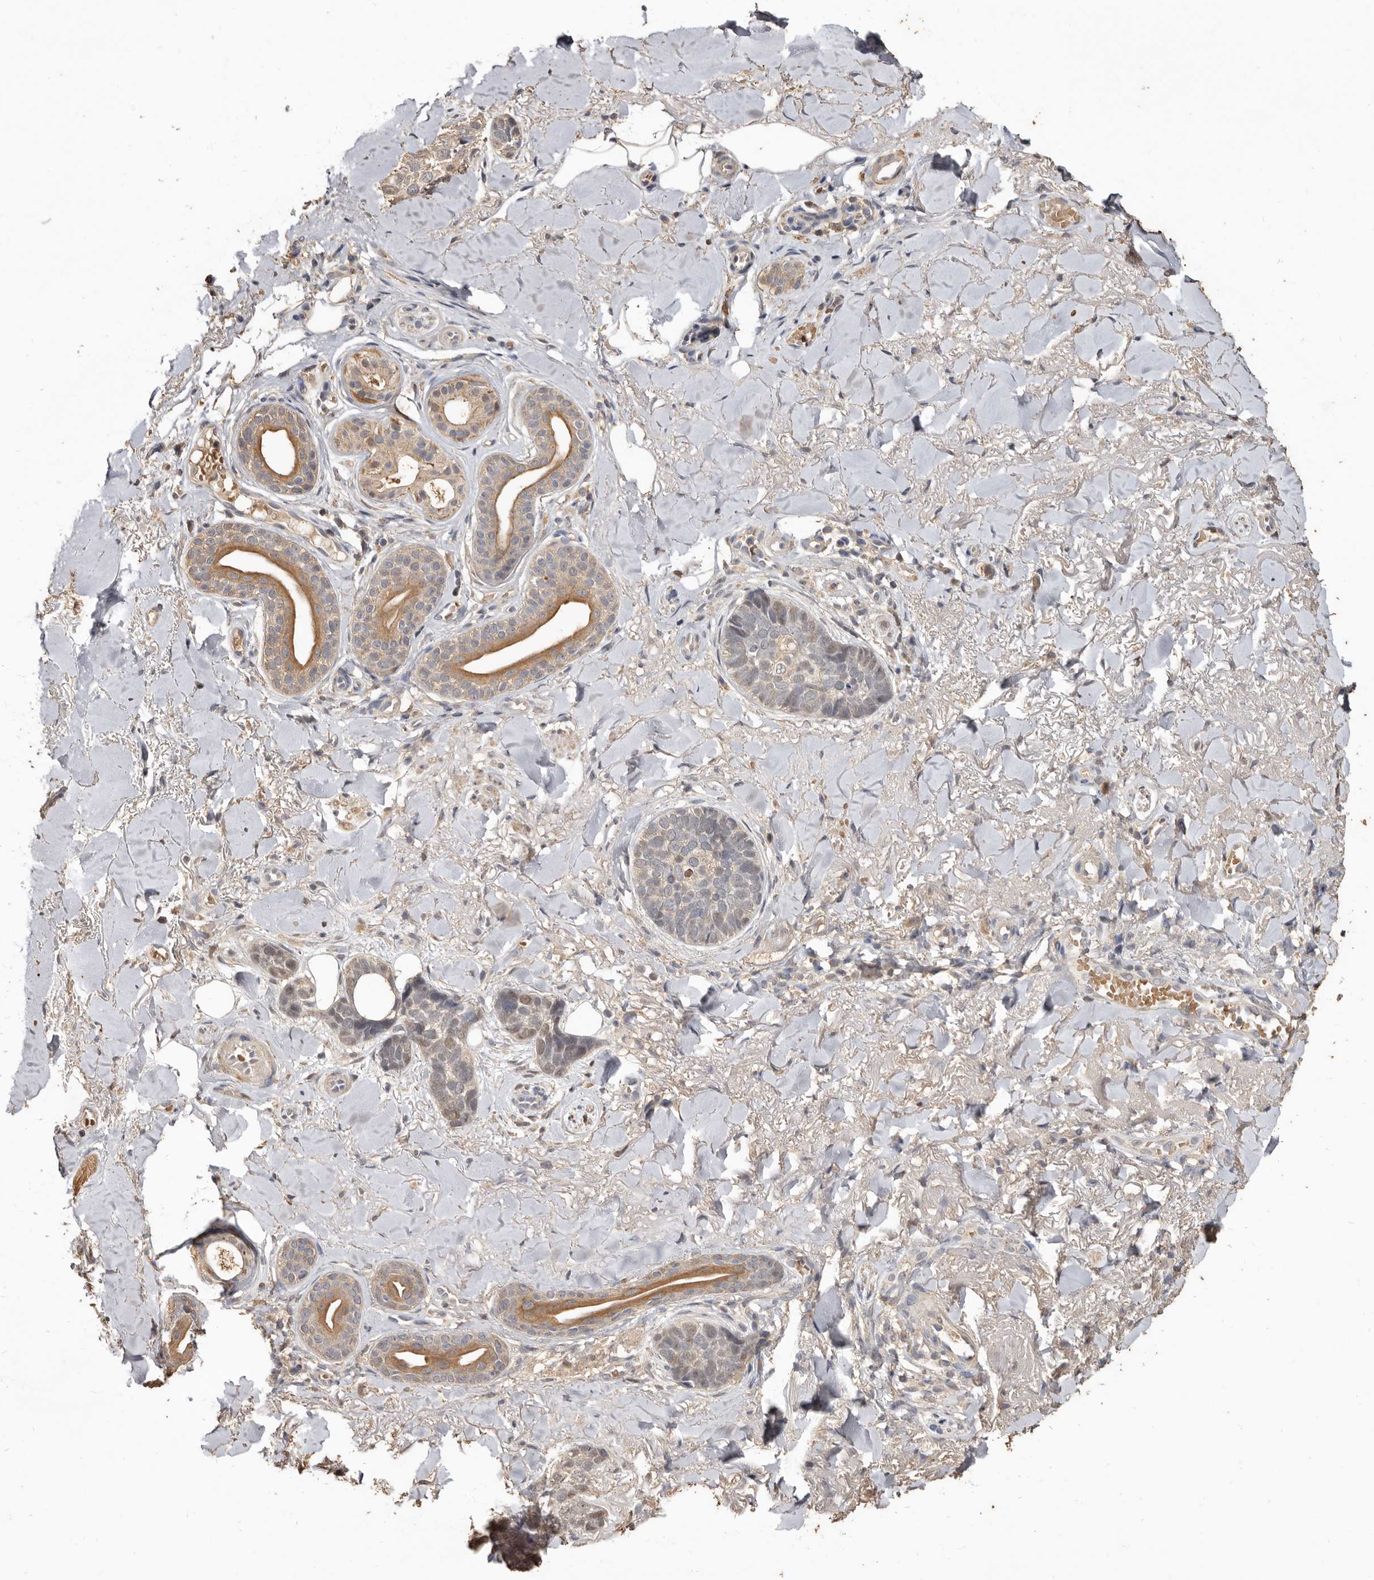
{"staining": {"intensity": "negative", "quantity": "none", "location": "none"}, "tissue": "skin cancer", "cell_type": "Tumor cells", "image_type": "cancer", "snomed": [{"axis": "morphology", "description": "Basal cell carcinoma"}, {"axis": "topography", "description": "Skin"}], "caption": "This is an IHC image of skin basal cell carcinoma. There is no expression in tumor cells.", "gene": "INAVA", "patient": {"sex": "female", "age": 82}}